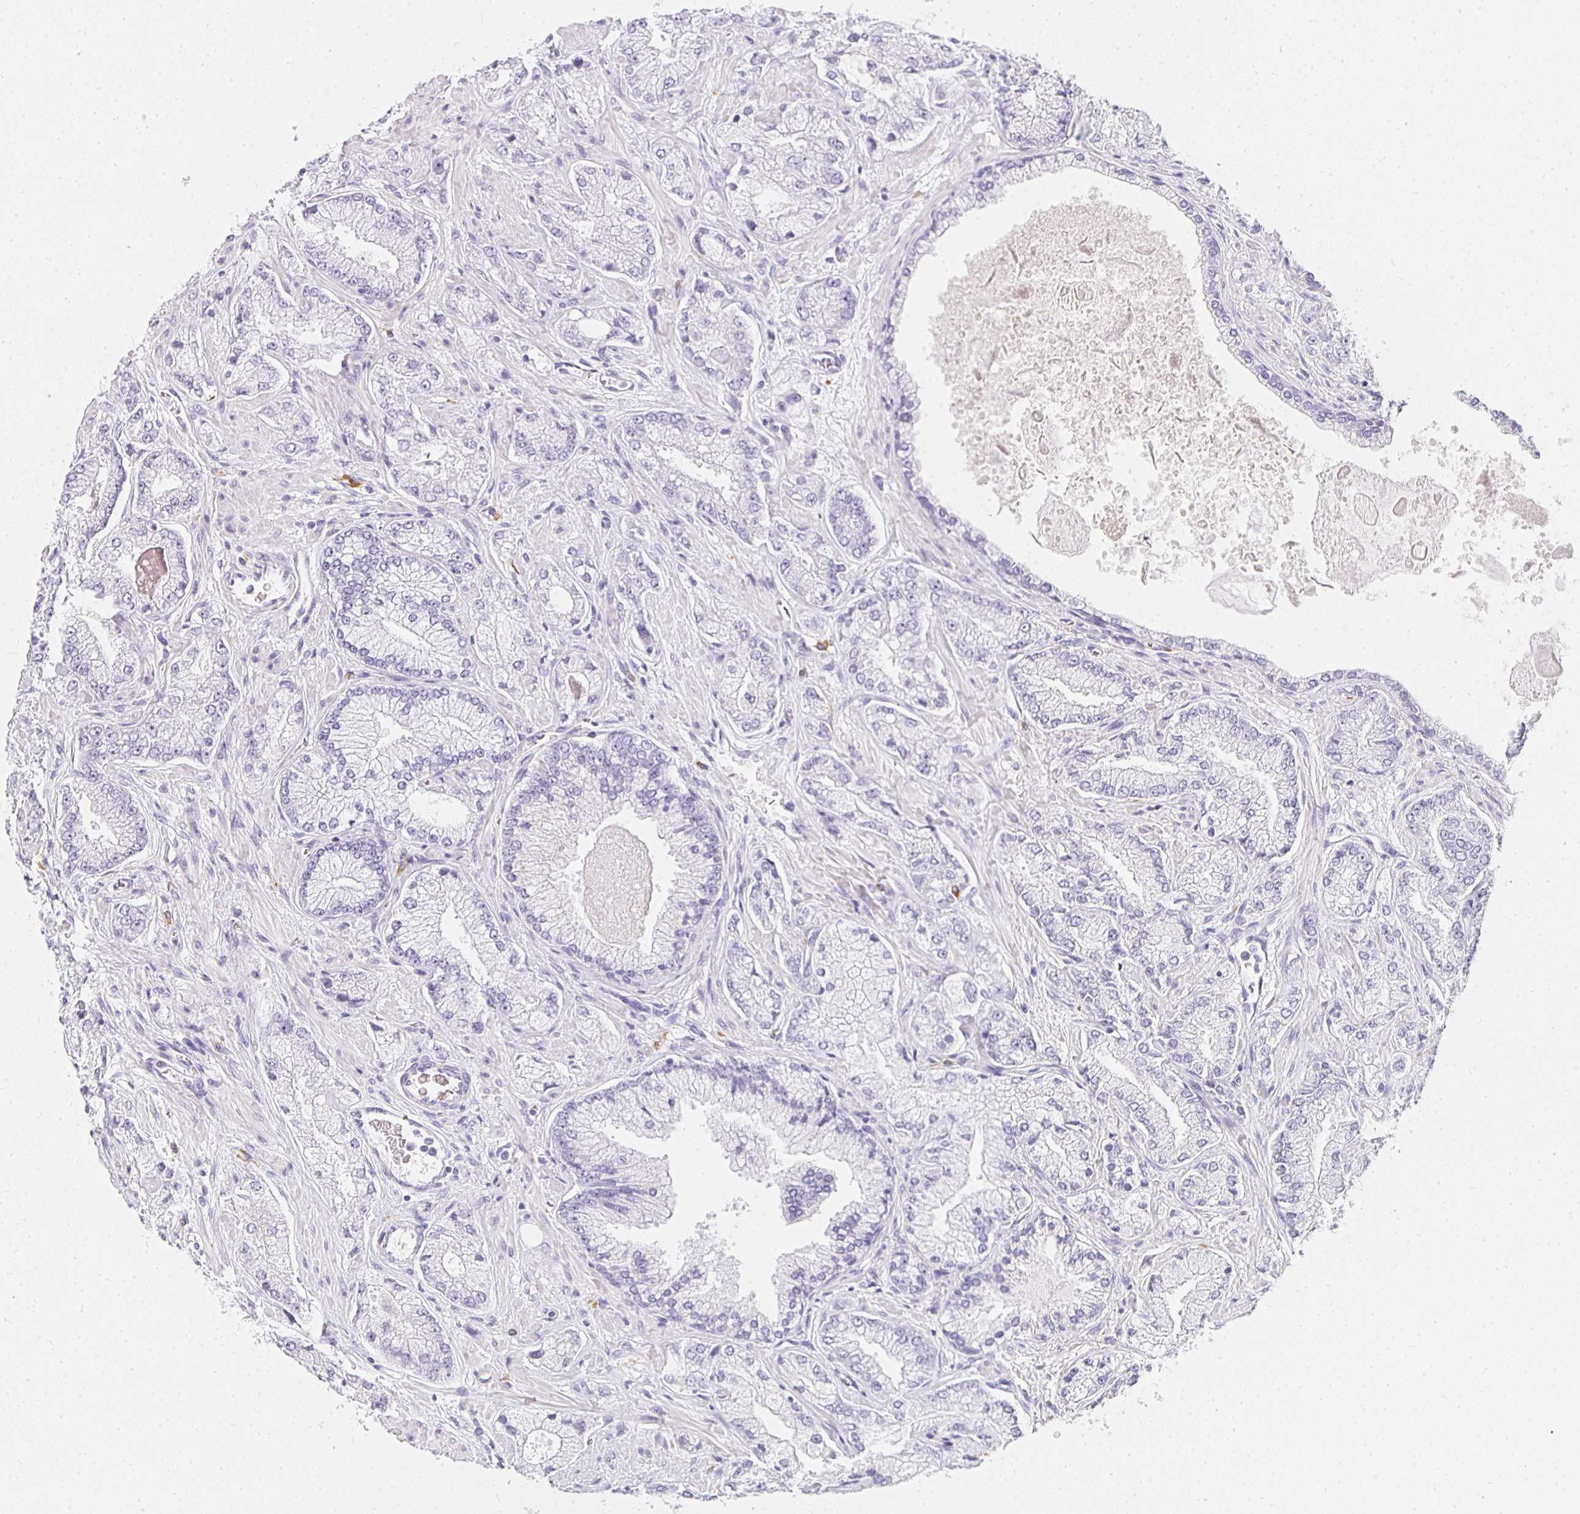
{"staining": {"intensity": "negative", "quantity": "none", "location": "none"}, "tissue": "prostate cancer", "cell_type": "Tumor cells", "image_type": "cancer", "snomed": [{"axis": "morphology", "description": "Normal tissue, NOS"}, {"axis": "morphology", "description": "Adenocarcinoma, High grade"}, {"axis": "topography", "description": "Prostate"}, {"axis": "topography", "description": "Peripheral nerve tissue"}], "caption": "This is an immunohistochemistry (IHC) image of human prostate cancer (adenocarcinoma (high-grade)). There is no positivity in tumor cells.", "gene": "TPSD1", "patient": {"sex": "male", "age": 68}}